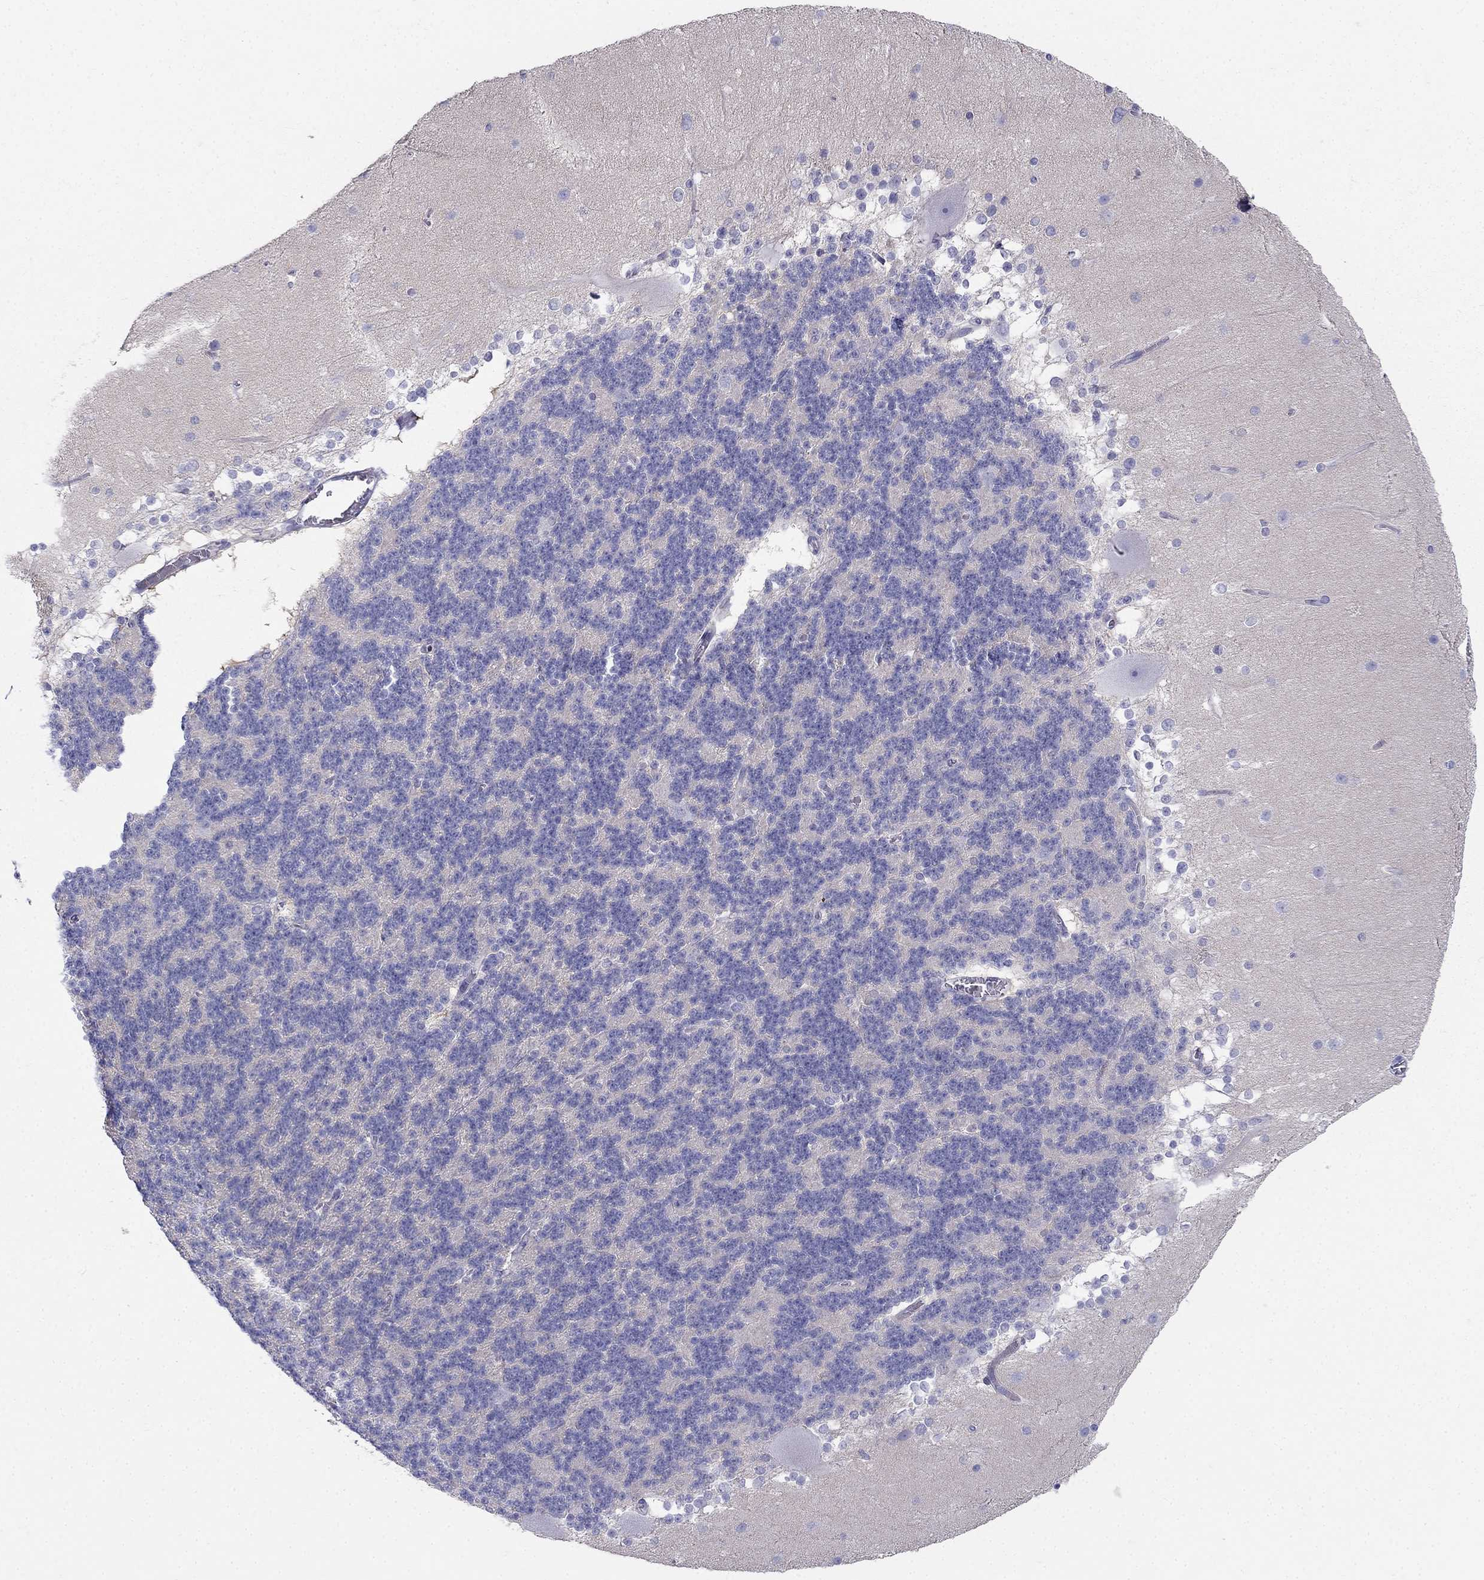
{"staining": {"intensity": "negative", "quantity": "none", "location": "none"}, "tissue": "cerebellum", "cell_type": "Cells in granular layer", "image_type": "normal", "snomed": [{"axis": "morphology", "description": "Normal tissue, NOS"}, {"axis": "topography", "description": "Cerebellum"}], "caption": "This image is of normal cerebellum stained with immunohistochemistry to label a protein in brown with the nuclei are counter-stained blue. There is no staining in cells in granular layer. The staining is performed using DAB (3,3'-diaminobenzidine) brown chromogen with nuclei counter-stained in using hematoxylin.", "gene": "RFLNA", "patient": {"sex": "female", "age": 19}}